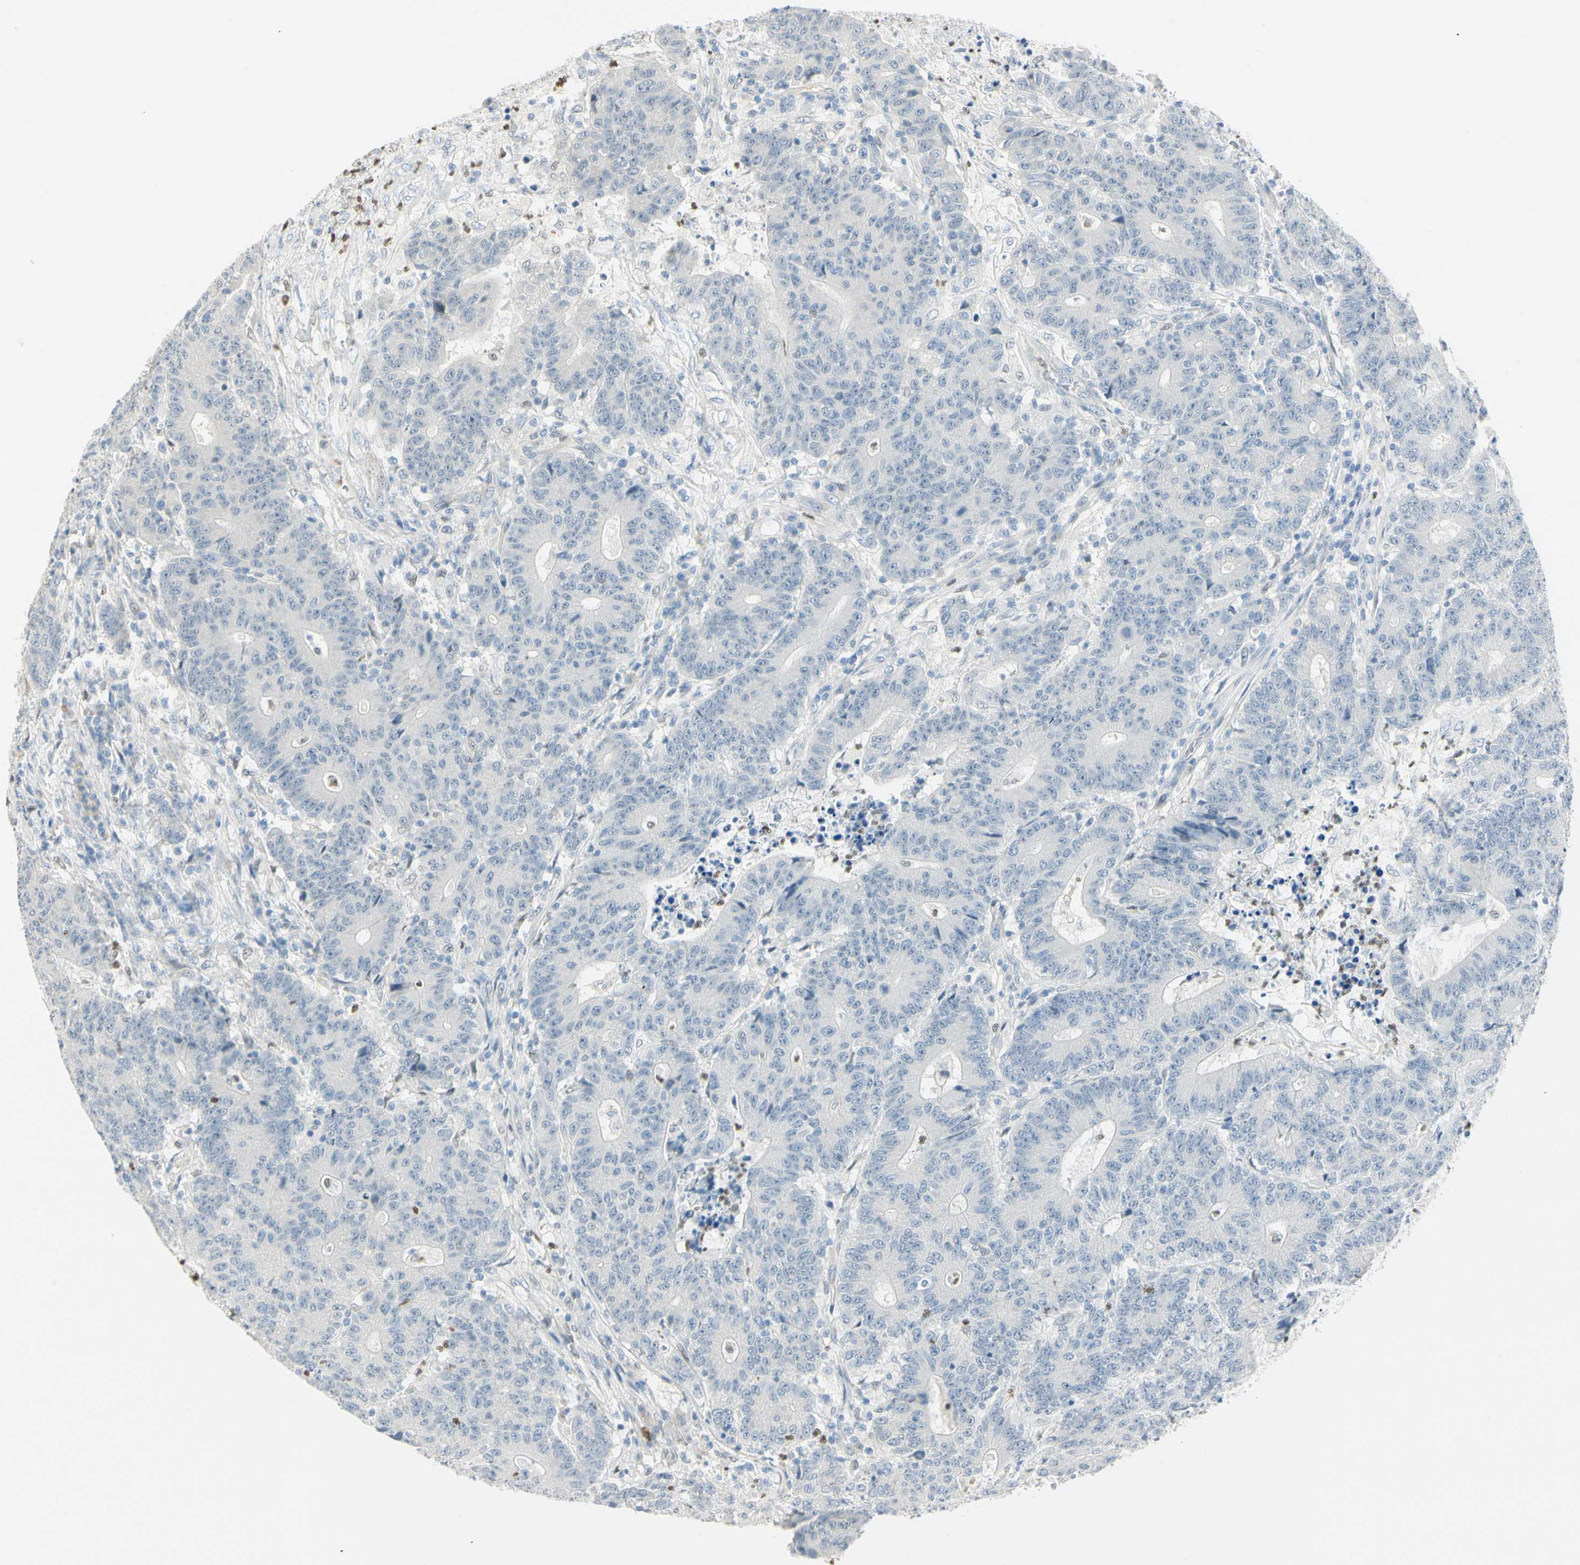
{"staining": {"intensity": "negative", "quantity": "none", "location": "none"}, "tissue": "colorectal cancer", "cell_type": "Tumor cells", "image_type": "cancer", "snomed": [{"axis": "morphology", "description": "Normal tissue, NOS"}, {"axis": "morphology", "description": "Adenocarcinoma, NOS"}, {"axis": "topography", "description": "Colon"}], "caption": "The micrograph demonstrates no significant positivity in tumor cells of colorectal cancer.", "gene": "MLLT10", "patient": {"sex": "female", "age": 75}}